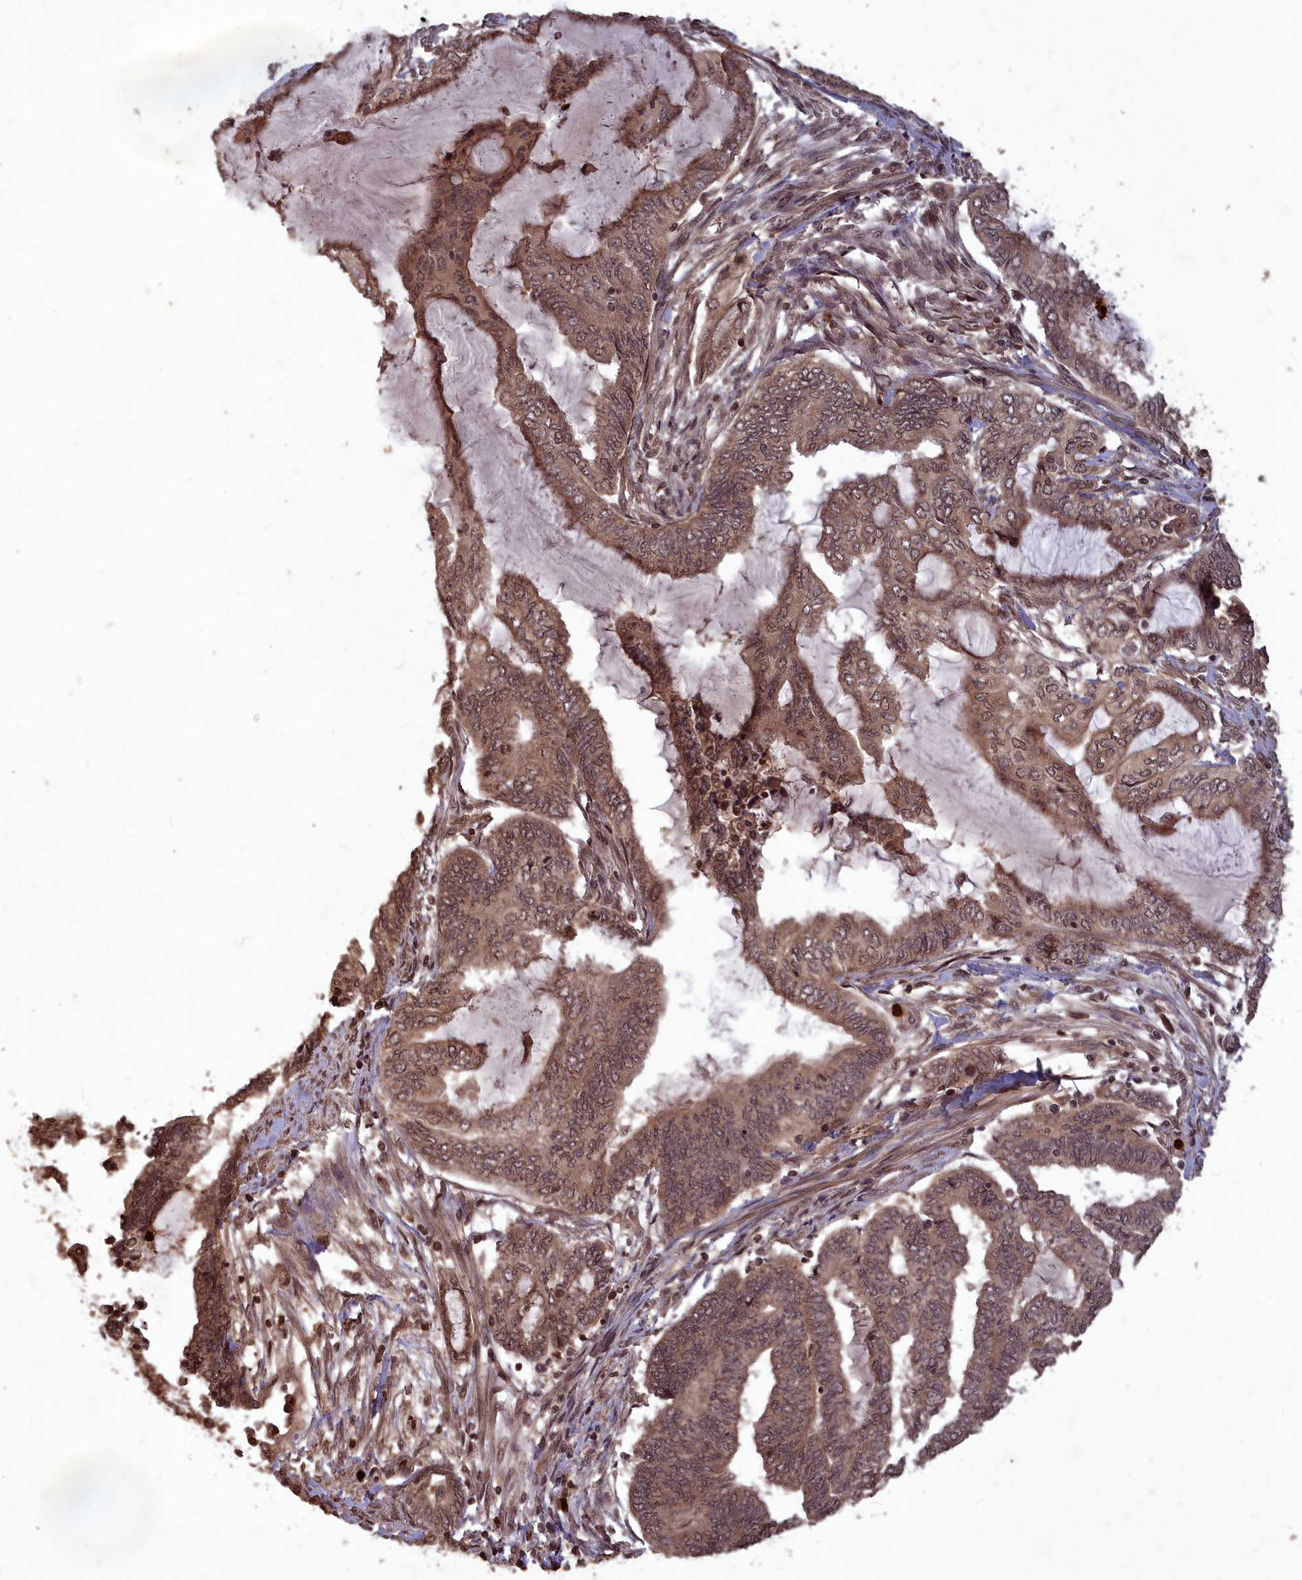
{"staining": {"intensity": "moderate", "quantity": ">75%", "location": "cytoplasmic/membranous,nuclear"}, "tissue": "endometrial cancer", "cell_type": "Tumor cells", "image_type": "cancer", "snomed": [{"axis": "morphology", "description": "Adenocarcinoma, NOS"}, {"axis": "topography", "description": "Uterus"}, {"axis": "topography", "description": "Endometrium"}], "caption": "DAB (3,3'-diaminobenzidine) immunohistochemical staining of human endometrial cancer (adenocarcinoma) demonstrates moderate cytoplasmic/membranous and nuclear protein expression in approximately >75% of tumor cells.", "gene": "SRMS", "patient": {"sex": "female", "age": 70}}